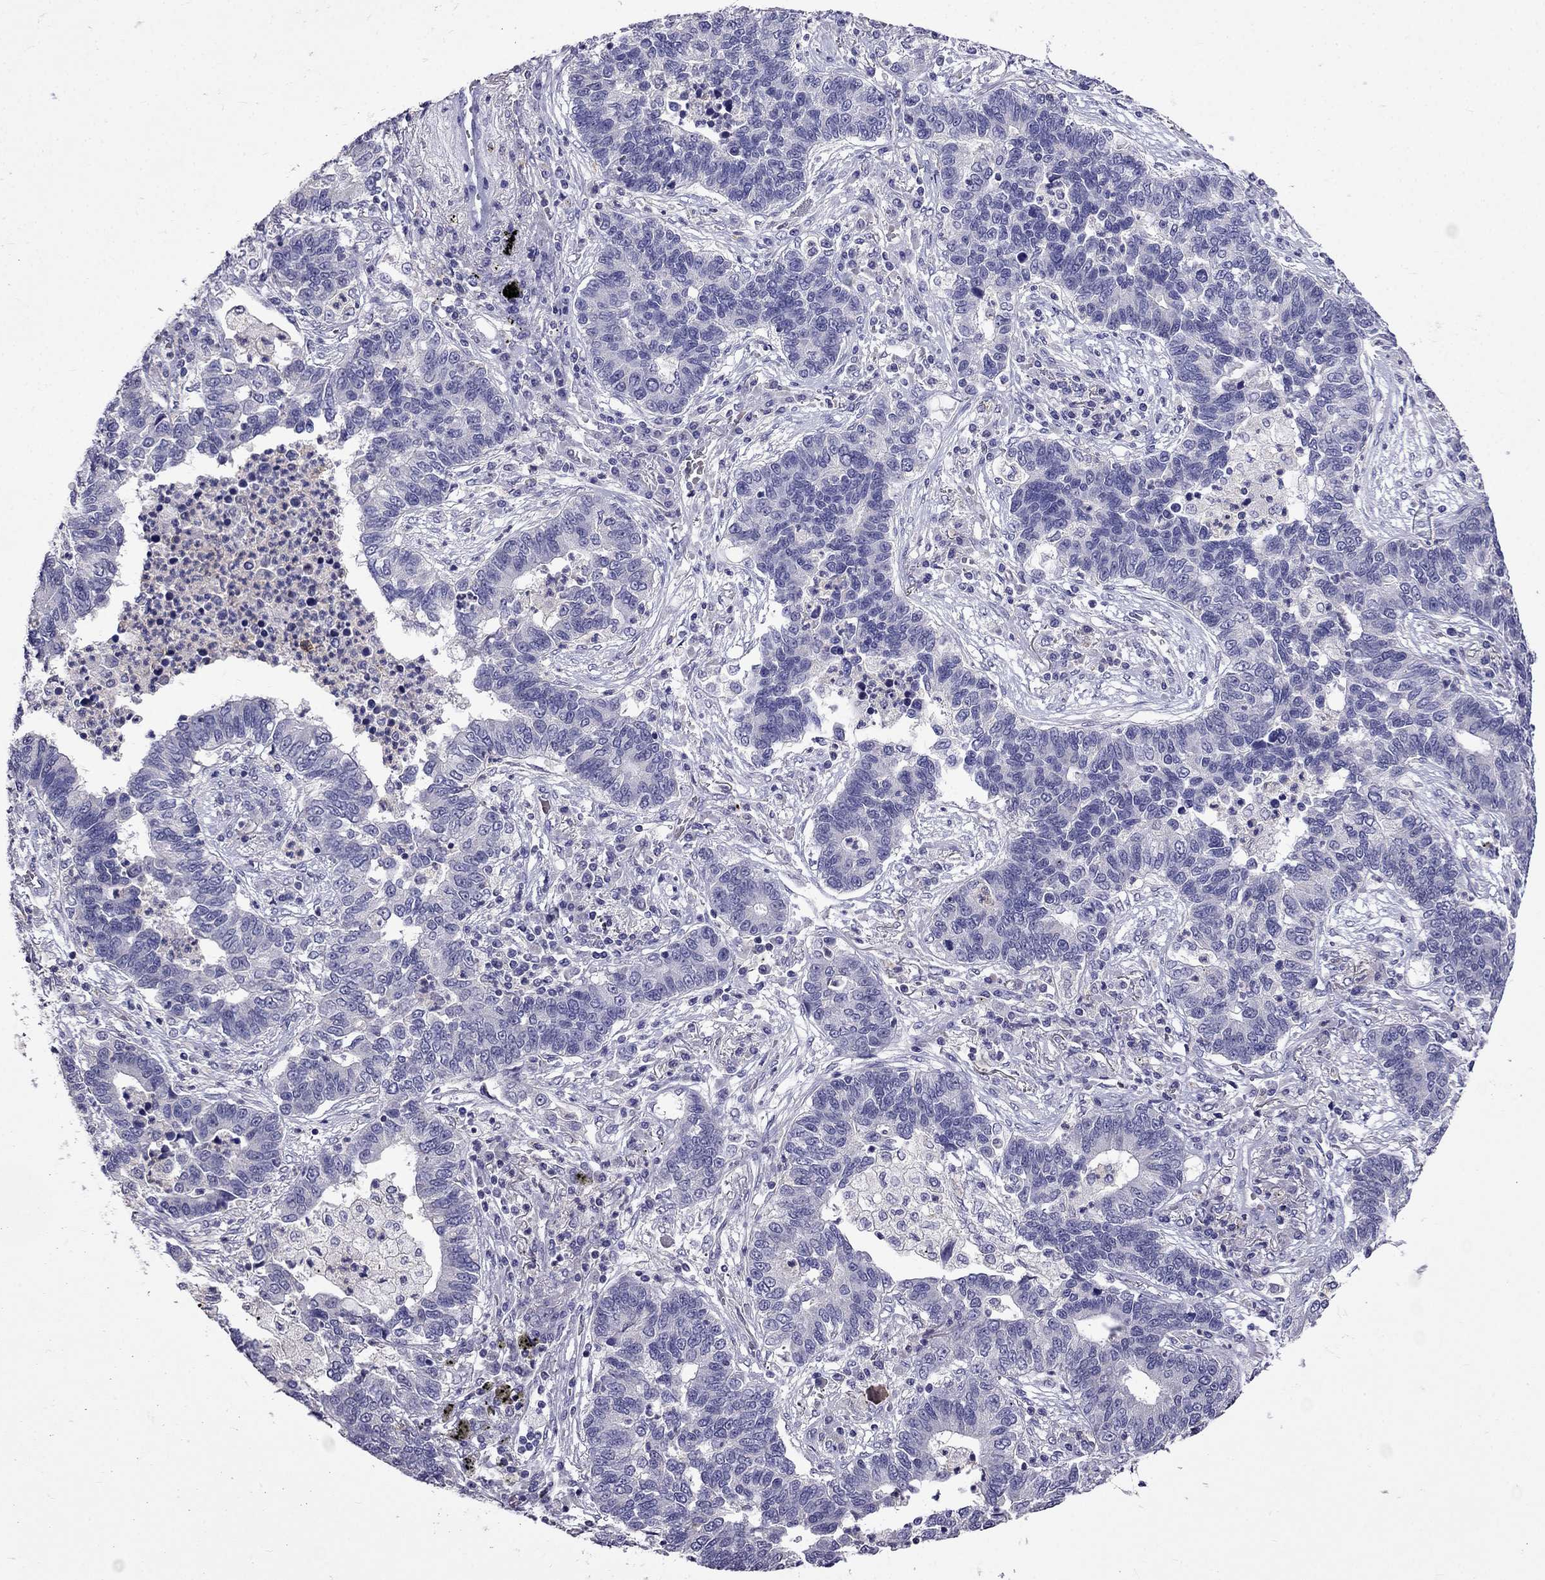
{"staining": {"intensity": "negative", "quantity": "none", "location": "none"}, "tissue": "lung cancer", "cell_type": "Tumor cells", "image_type": "cancer", "snomed": [{"axis": "morphology", "description": "Adenocarcinoma, NOS"}, {"axis": "topography", "description": "Lung"}], "caption": "Immunohistochemistry image of lung adenocarcinoma stained for a protein (brown), which reveals no staining in tumor cells.", "gene": "AQP9", "patient": {"sex": "female", "age": 57}}